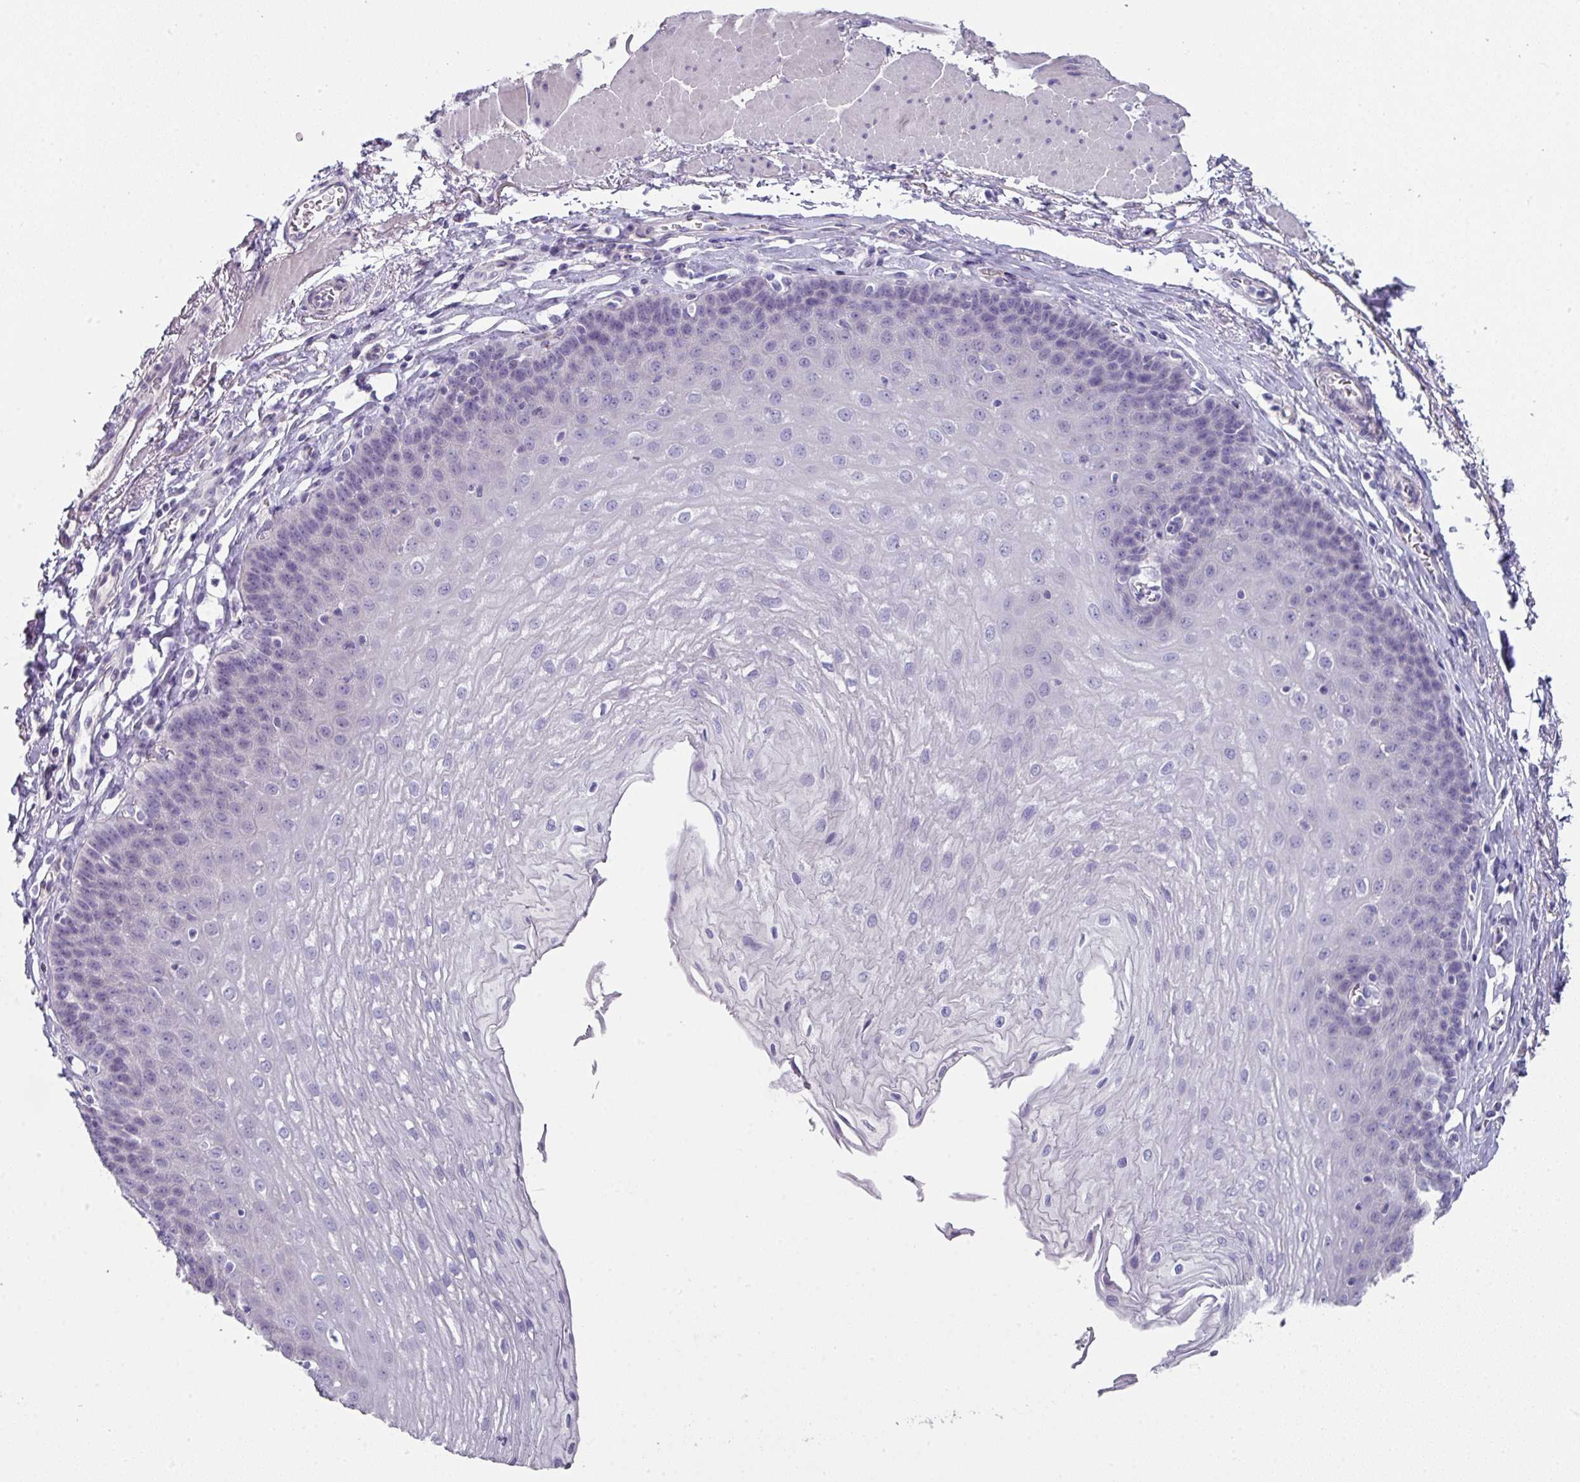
{"staining": {"intensity": "negative", "quantity": "none", "location": "none"}, "tissue": "esophagus", "cell_type": "Squamous epithelial cells", "image_type": "normal", "snomed": [{"axis": "morphology", "description": "Normal tissue, NOS"}, {"axis": "topography", "description": "Esophagus"}], "caption": "Photomicrograph shows no significant protein positivity in squamous epithelial cells of normal esophagus.", "gene": "DEFB115", "patient": {"sex": "female", "age": 81}}